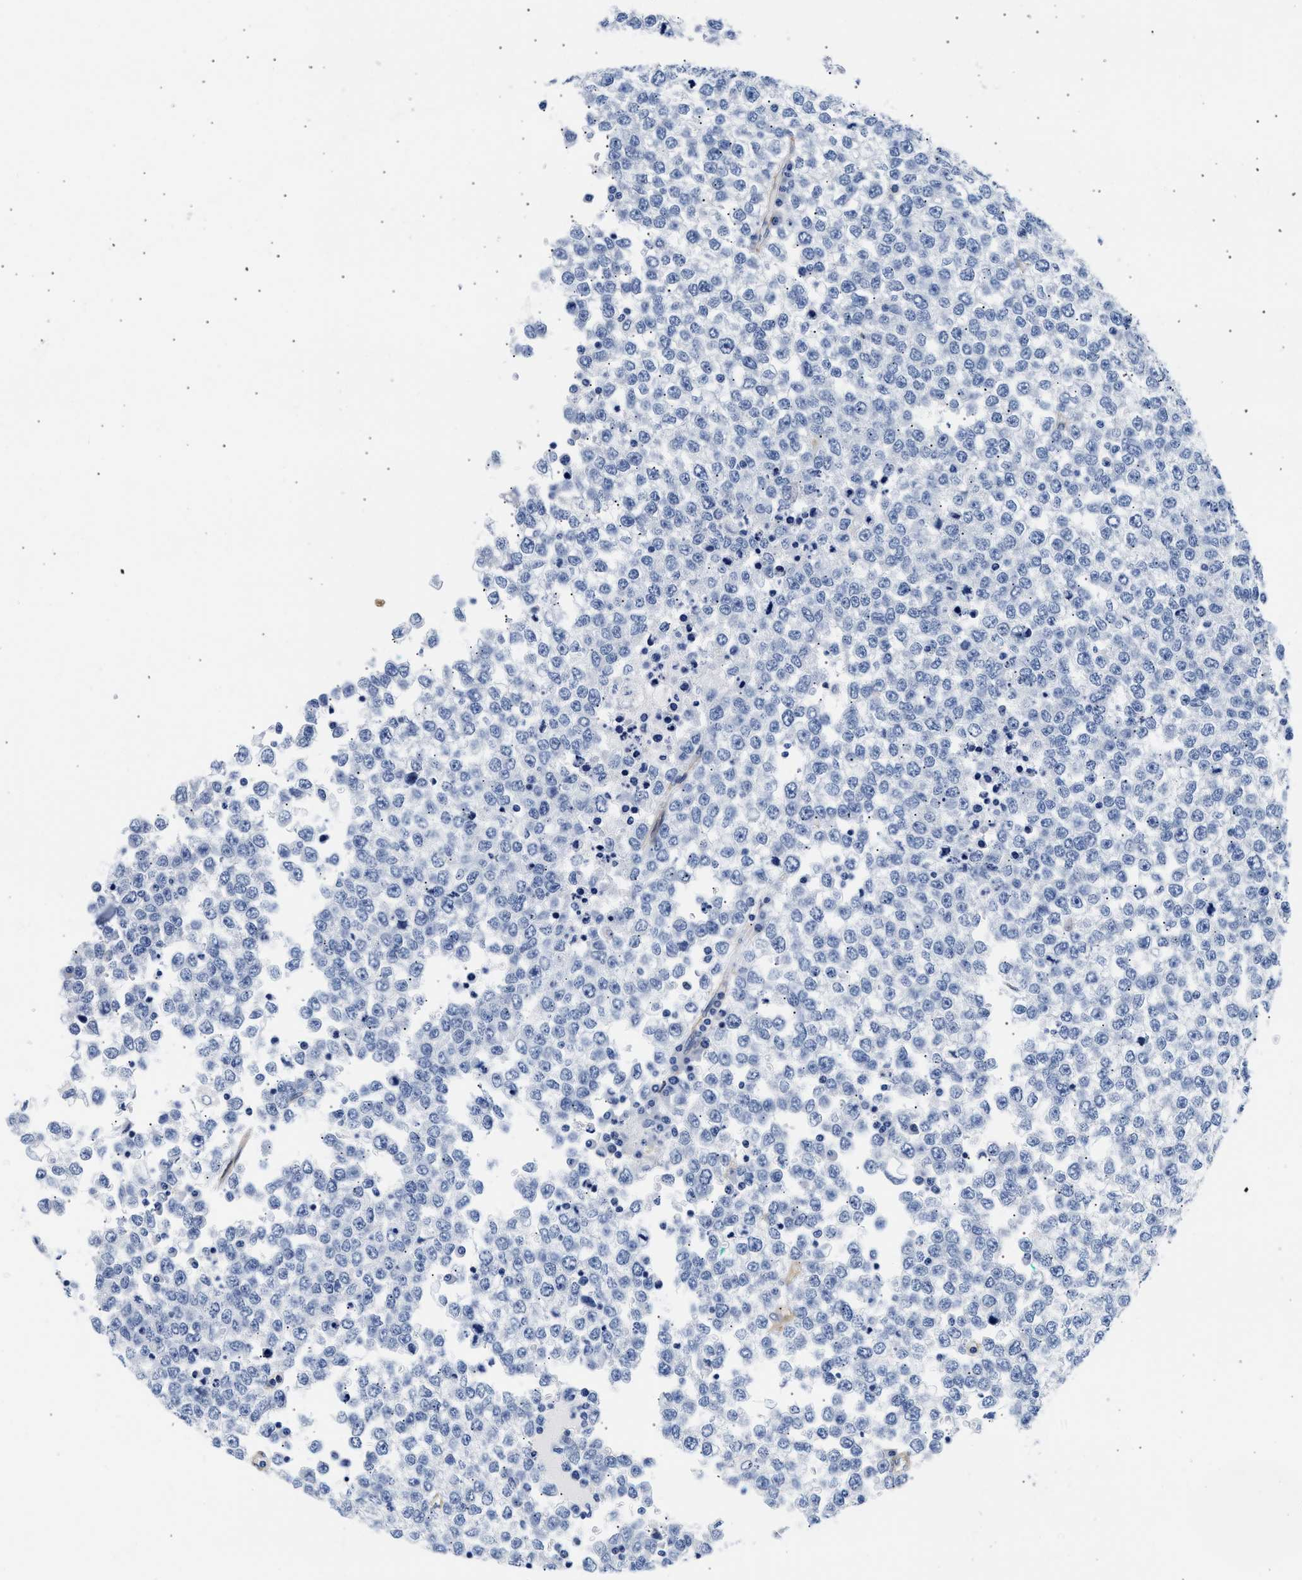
{"staining": {"intensity": "negative", "quantity": "none", "location": "none"}, "tissue": "testis cancer", "cell_type": "Tumor cells", "image_type": "cancer", "snomed": [{"axis": "morphology", "description": "Seminoma, NOS"}, {"axis": "topography", "description": "Testis"}], "caption": "Tumor cells are negative for protein expression in human testis cancer.", "gene": "TRIM29", "patient": {"sex": "male", "age": 65}}